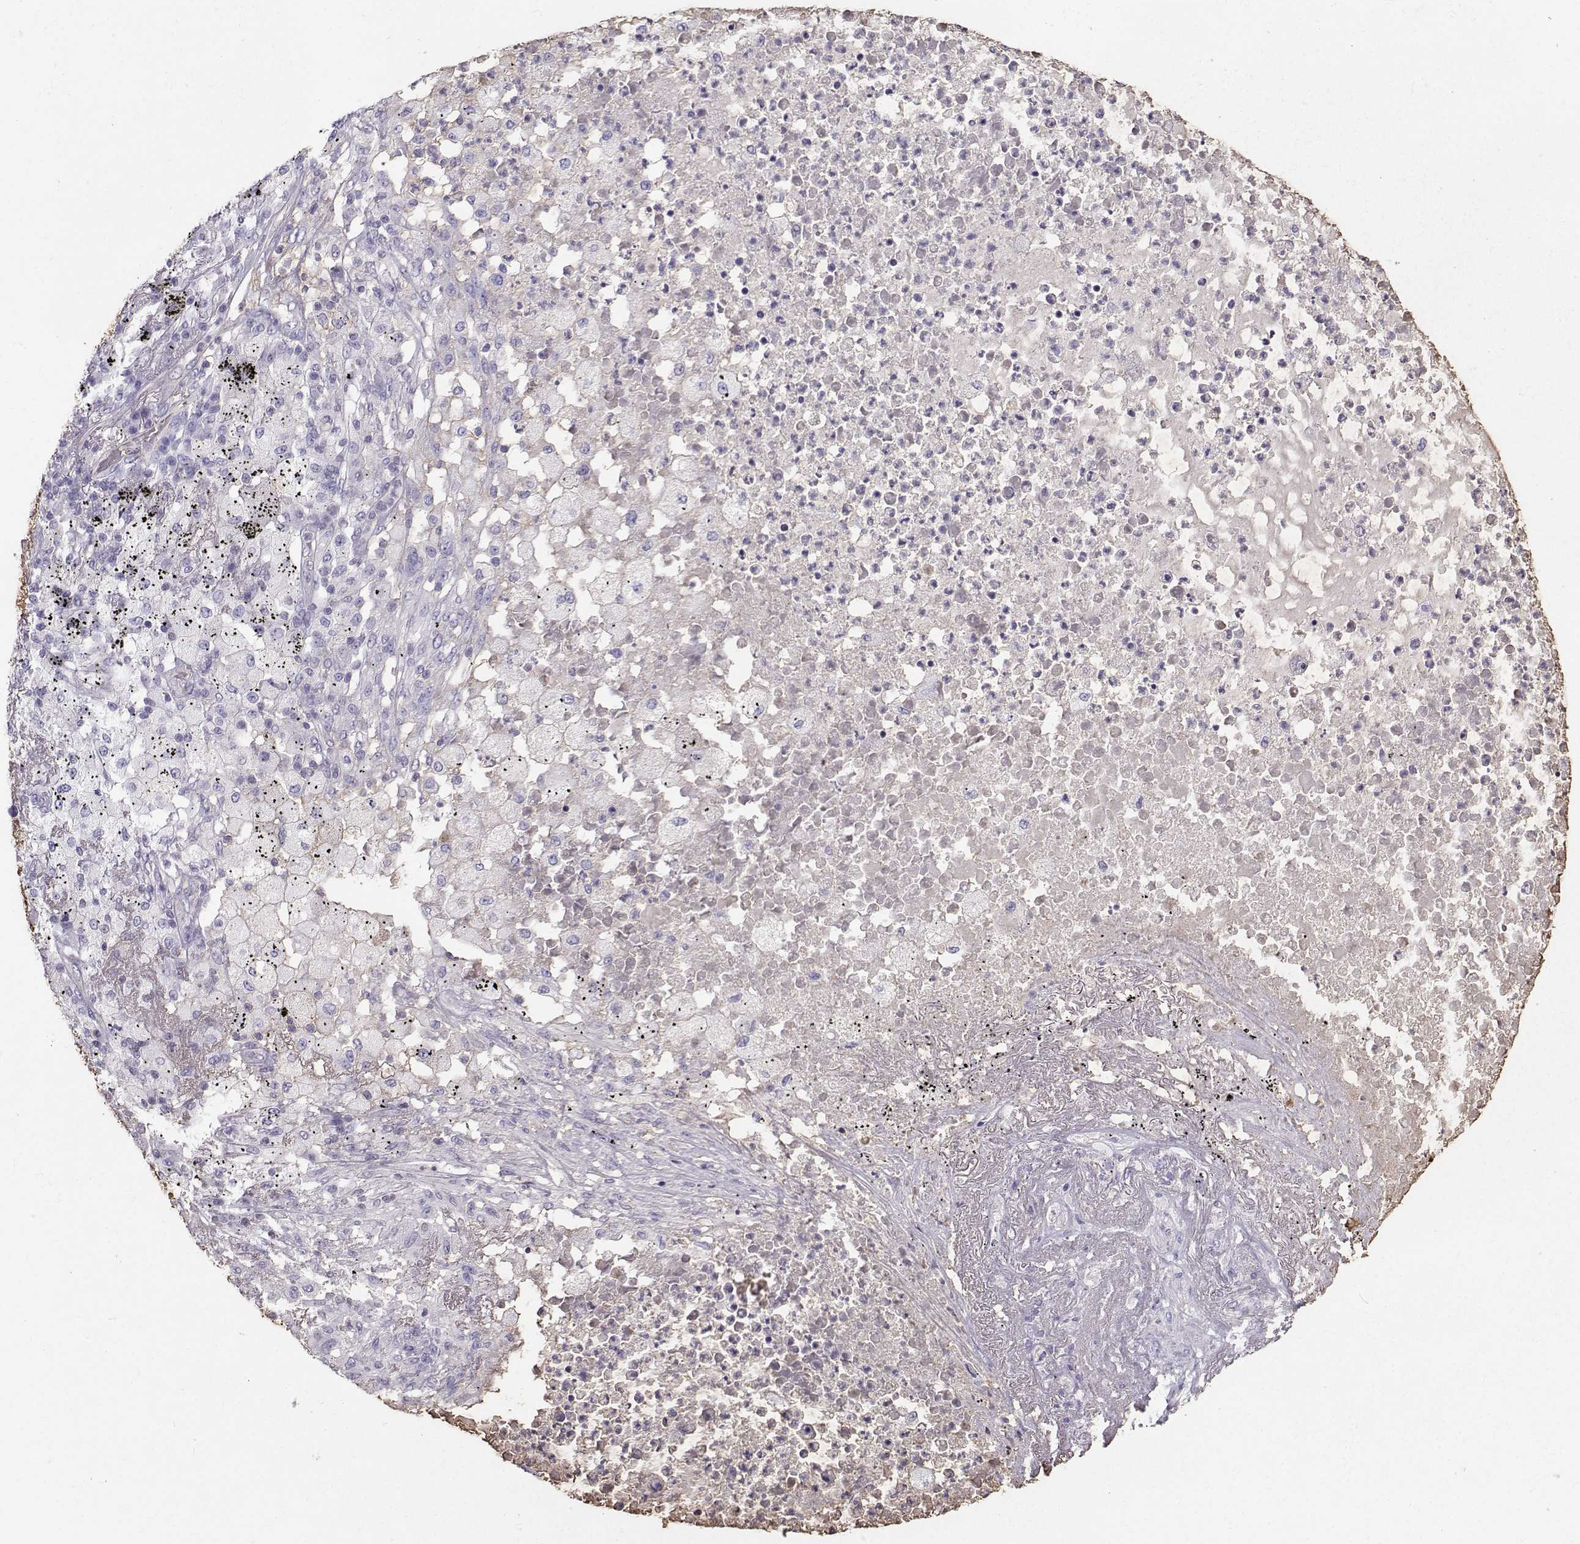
{"staining": {"intensity": "negative", "quantity": "none", "location": "none"}, "tissue": "lung cancer", "cell_type": "Tumor cells", "image_type": "cancer", "snomed": [{"axis": "morphology", "description": "Adenocarcinoma, NOS"}, {"axis": "topography", "description": "Lung"}], "caption": "A micrograph of human lung adenocarcinoma is negative for staining in tumor cells.", "gene": "CLUL1", "patient": {"sex": "female", "age": 73}}